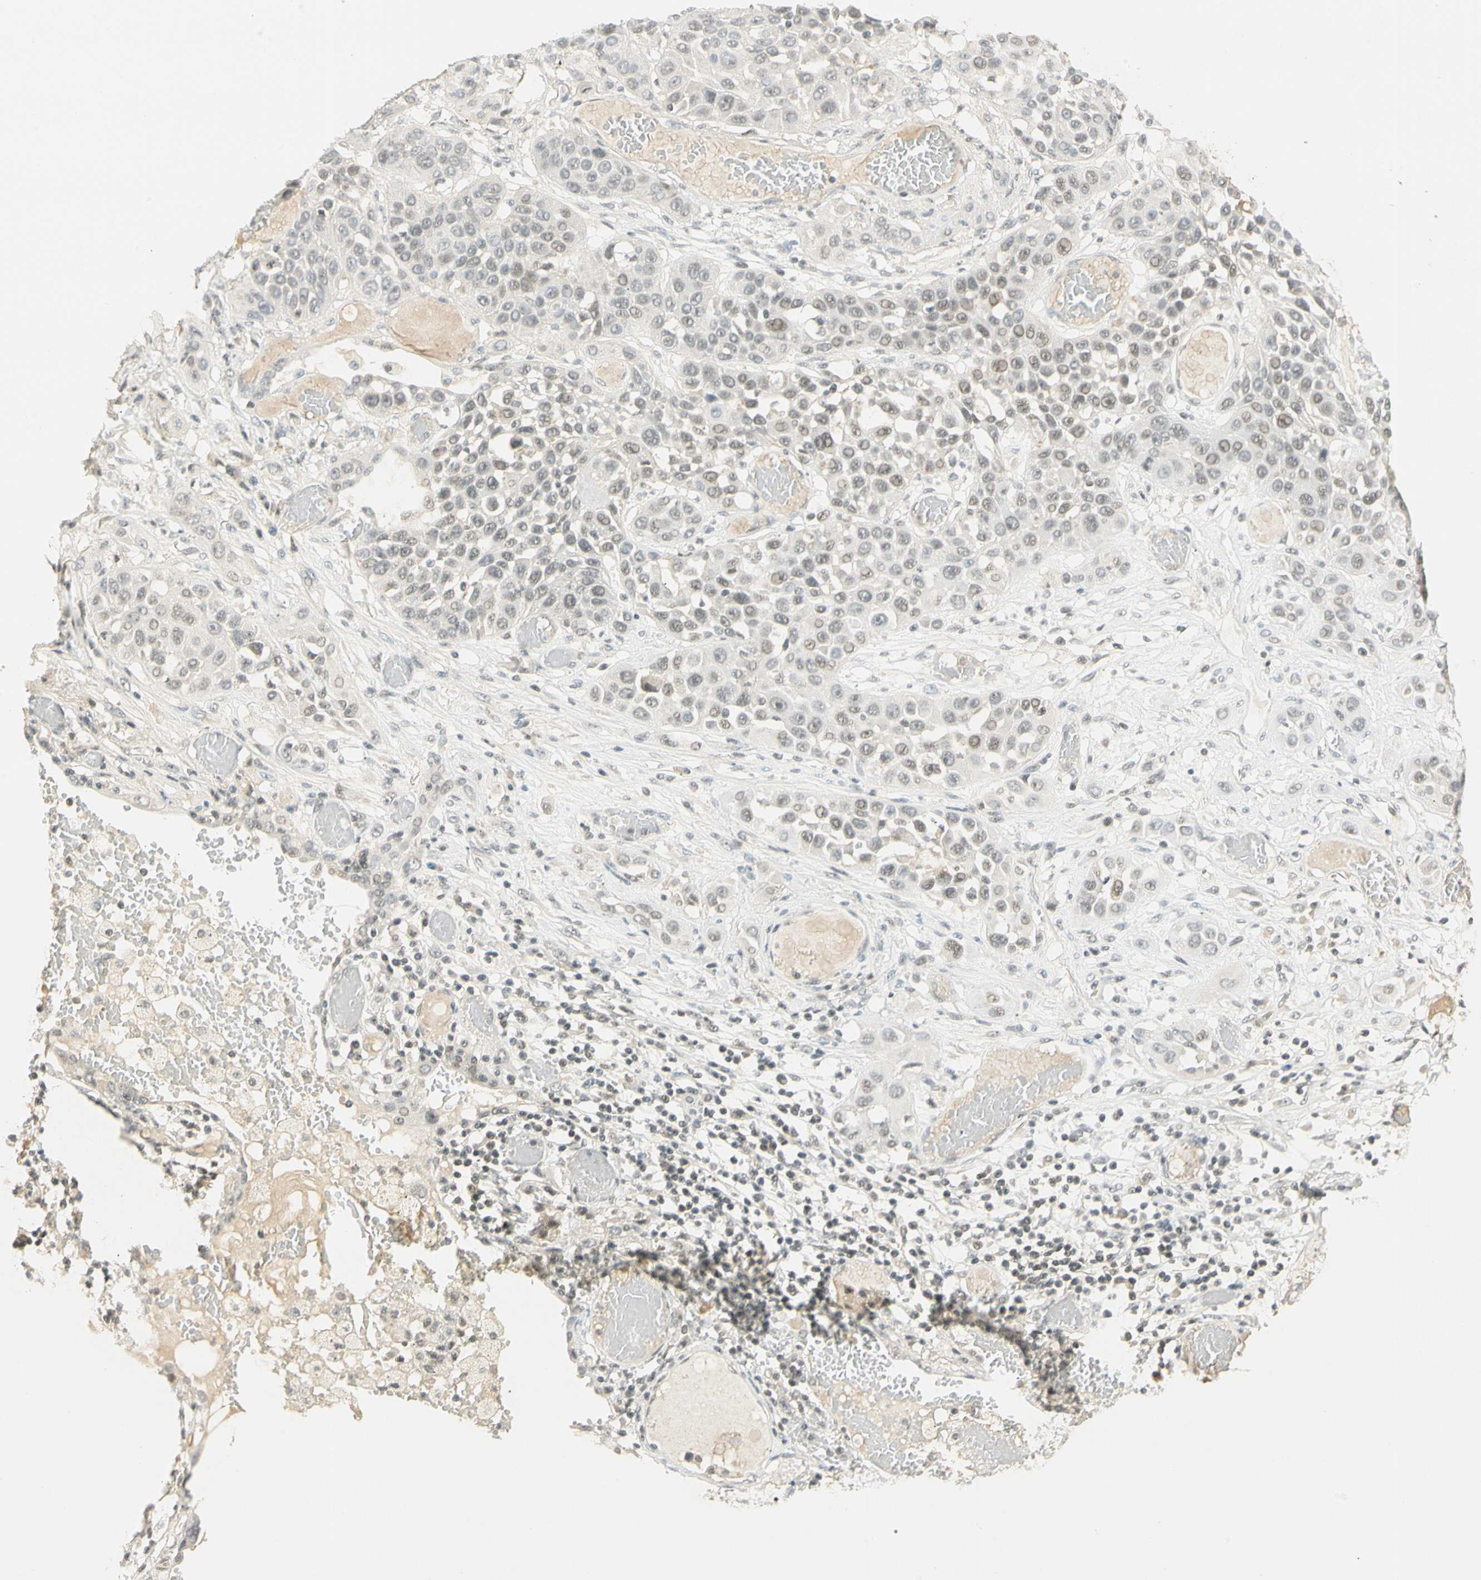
{"staining": {"intensity": "weak", "quantity": "25%-75%", "location": "nuclear"}, "tissue": "lung cancer", "cell_type": "Tumor cells", "image_type": "cancer", "snomed": [{"axis": "morphology", "description": "Squamous cell carcinoma, NOS"}, {"axis": "topography", "description": "Lung"}], "caption": "IHC of human lung squamous cell carcinoma reveals low levels of weak nuclear expression in about 25%-75% of tumor cells.", "gene": "SMAD3", "patient": {"sex": "male", "age": 71}}